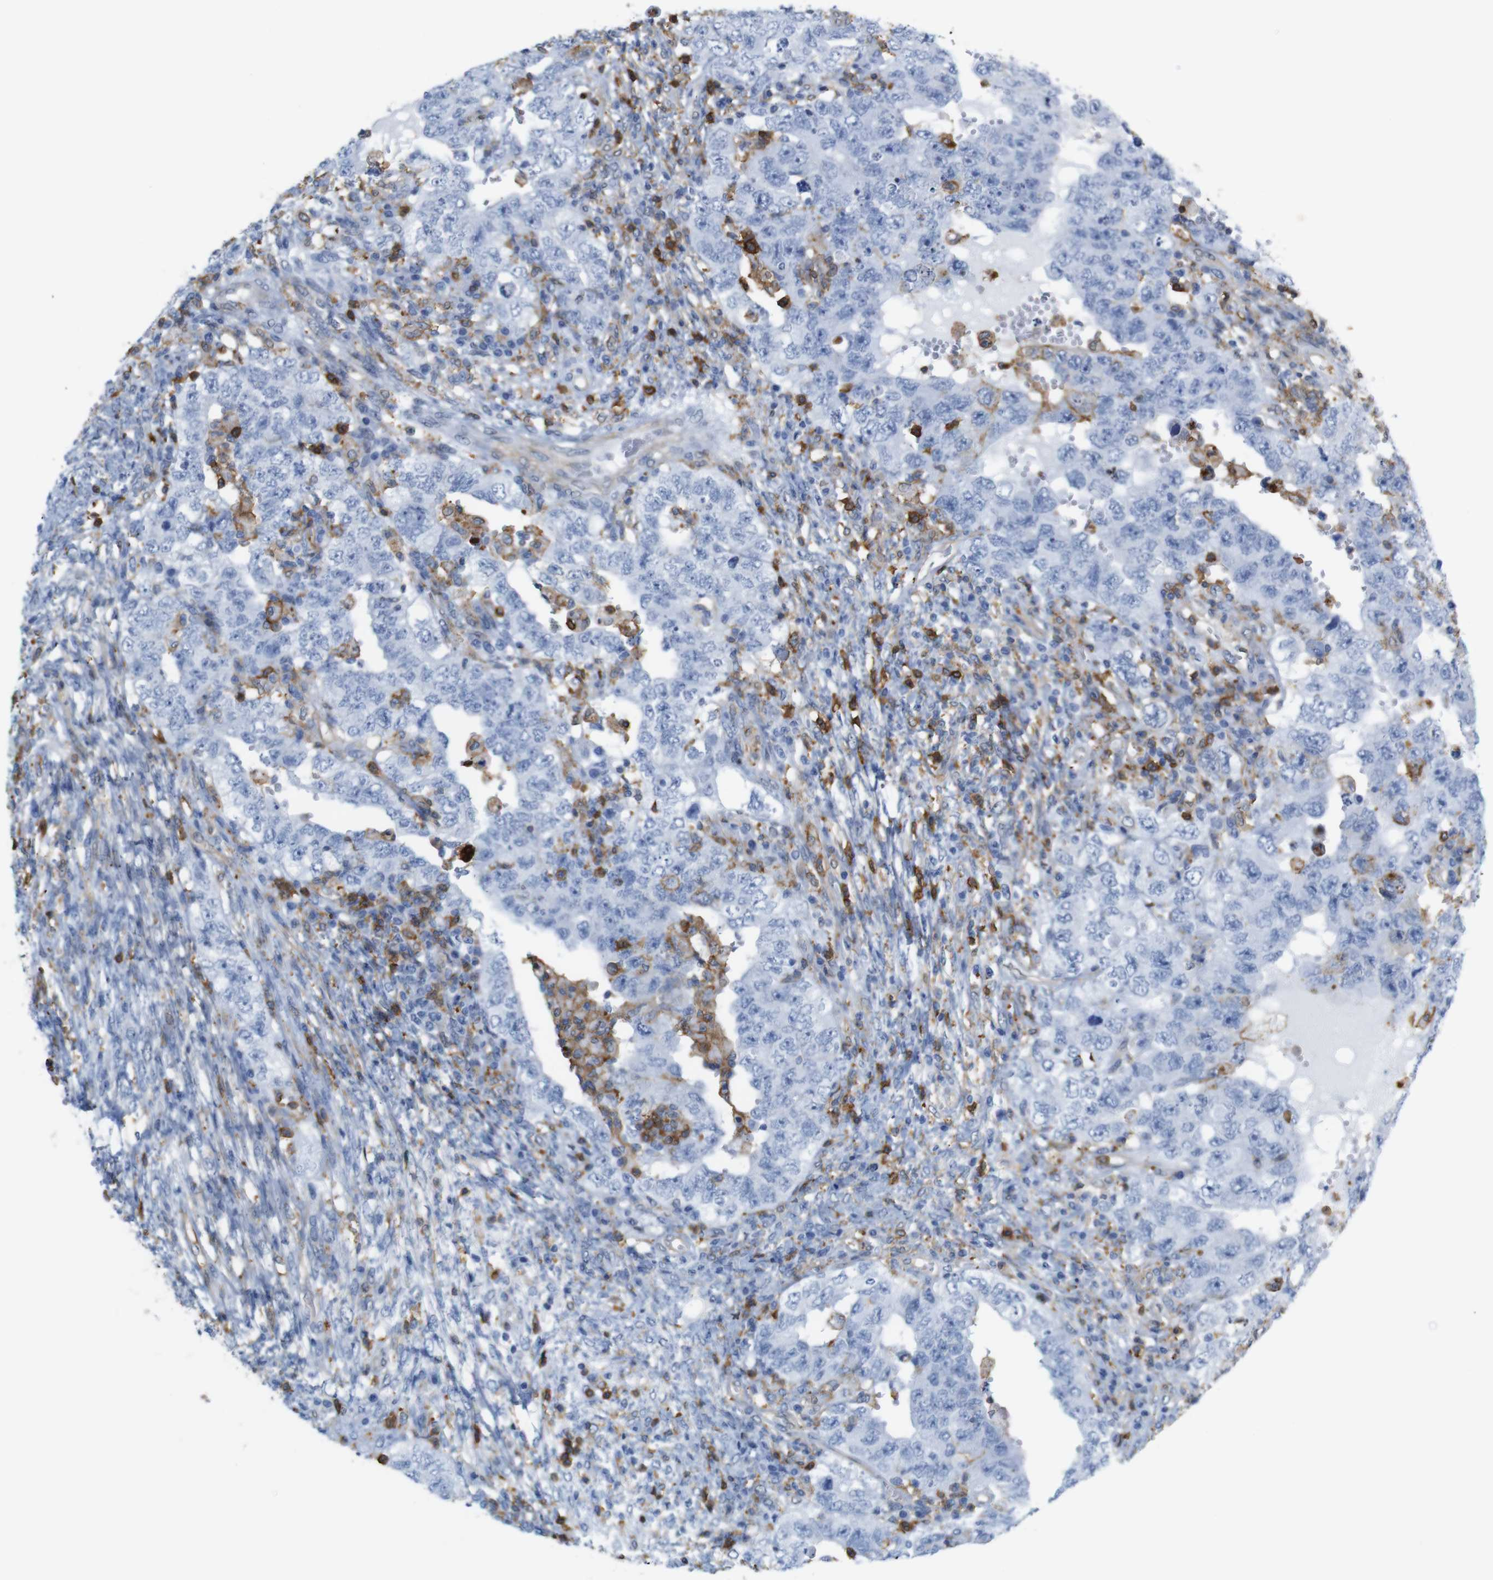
{"staining": {"intensity": "negative", "quantity": "none", "location": "none"}, "tissue": "testis cancer", "cell_type": "Tumor cells", "image_type": "cancer", "snomed": [{"axis": "morphology", "description": "Carcinoma, Embryonal, NOS"}, {"axis": "topography", "description": "Testis"}], "caption": "Immunohistochemistry (IHC) of human embryonal carcinoma (testis) displays no expression in tumor cells.", "gene": "ANXA1", "patient": {"sex": "male", "age": 26}}